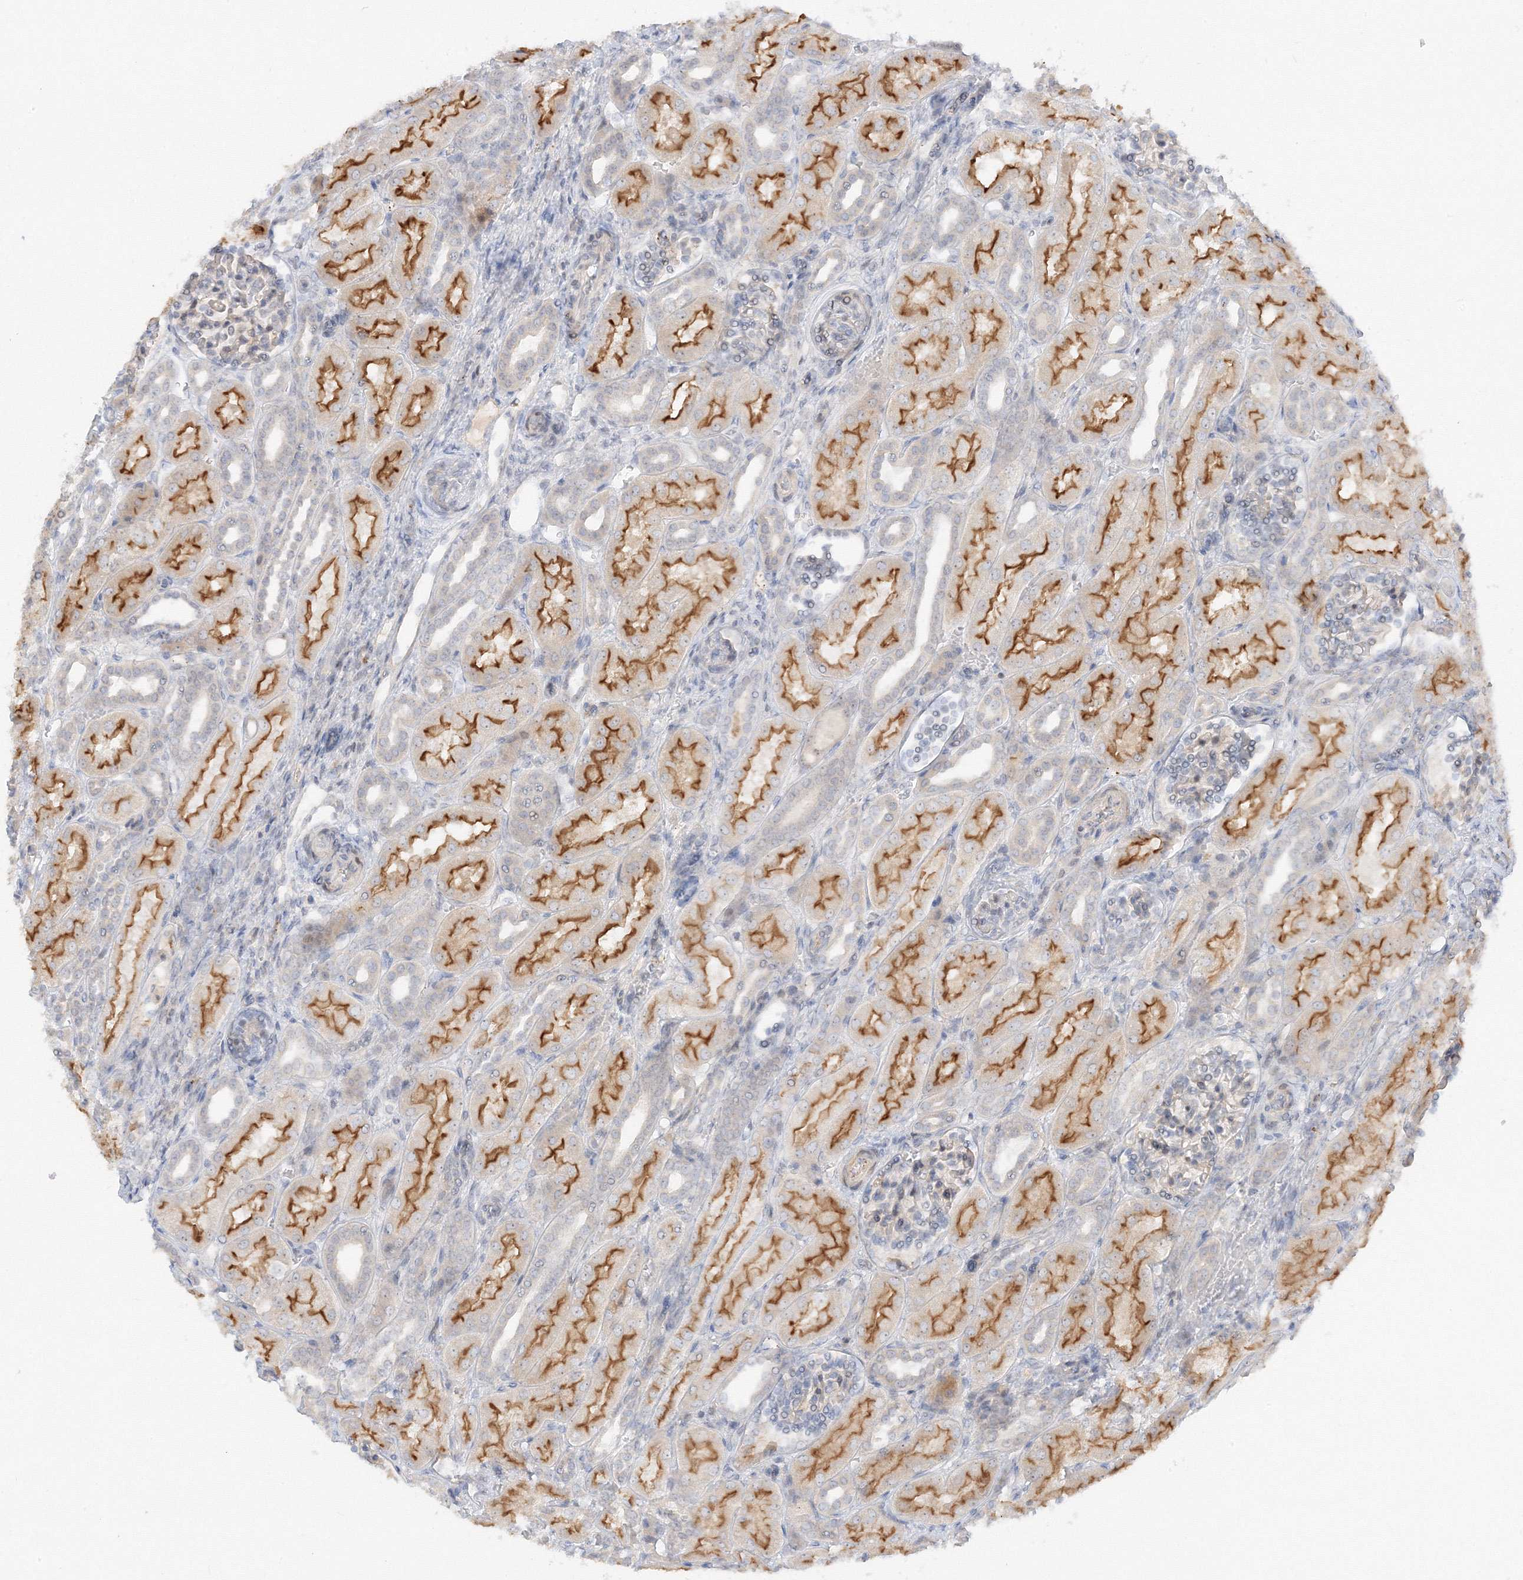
{"staining": {"intensity": "negative", "quantity": "none", "location": "none"}, "tissue": "kidney", "cell_type": "Cells in glomeruli", "image_type": "normal", "snomed": [{"axis": "morphology", "description": "Normal tissue, NOS"}, {"axis": "morphology", "description": "Neoplasm, malignant, NOS"}, {"axis": "topography", "description": "Kidney"}], "caption": "The histopathology image demonstrates no significant expression in cells in glomeruli of kidney.", "gene": "ETAA1", "patient": {"sex": "female", "age": 1}}